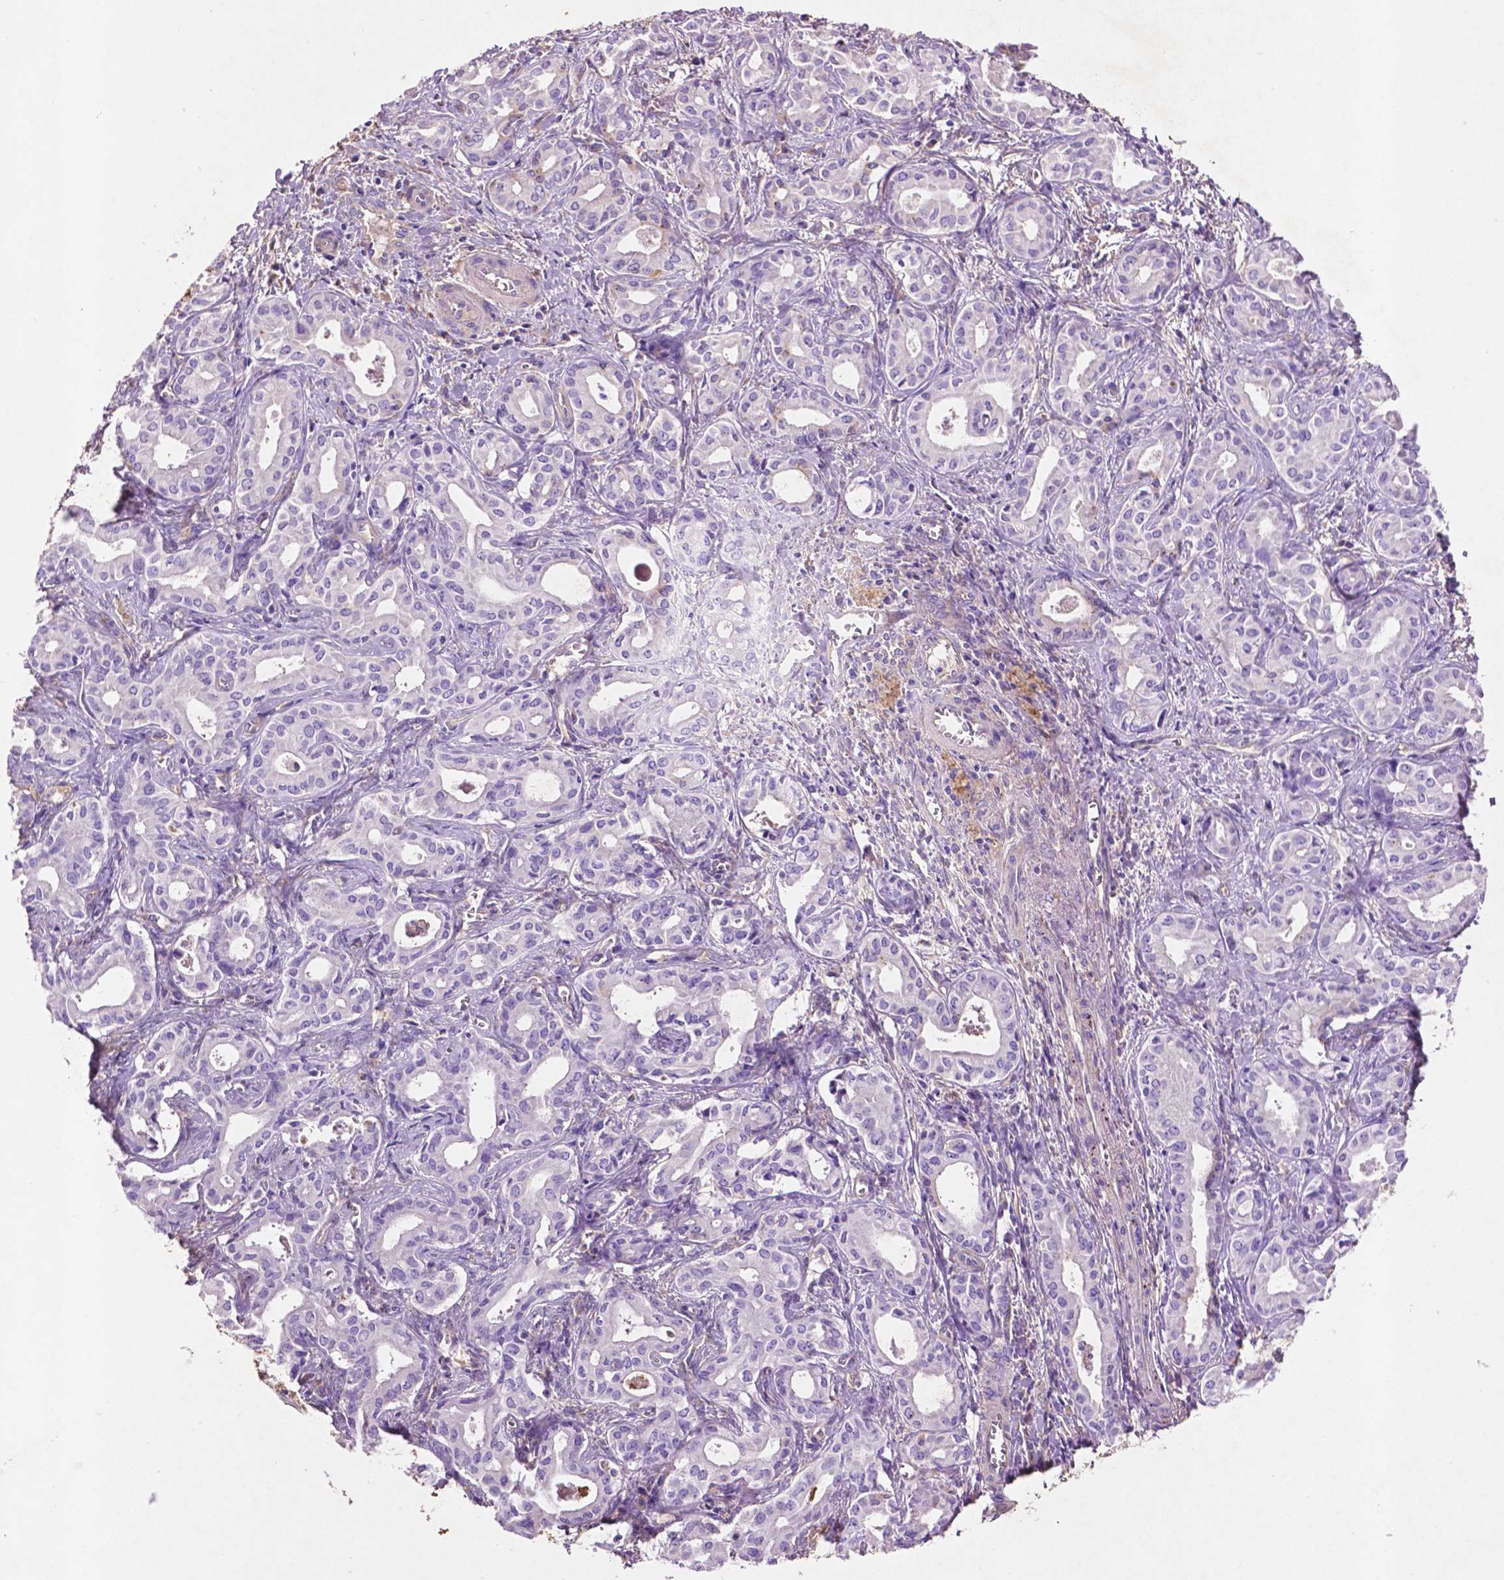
{"staining": {"intensity": "negative", "quantity": "none", "location": "none"}, "tissue": "liver cancer", "cell_type": "Tumor cells", "image_type": "cancer", "snomed": [{"axis": "morphology", "description": "Cholangiocarcinoma"}, {"axis": "topography", "description": "Liver"}], "caption": "Tumor cells show no significant protein staining in liver cholangiocarcinoma.", "gene": "GDPD5", "patient": {"sex": "female", "age": 65}}